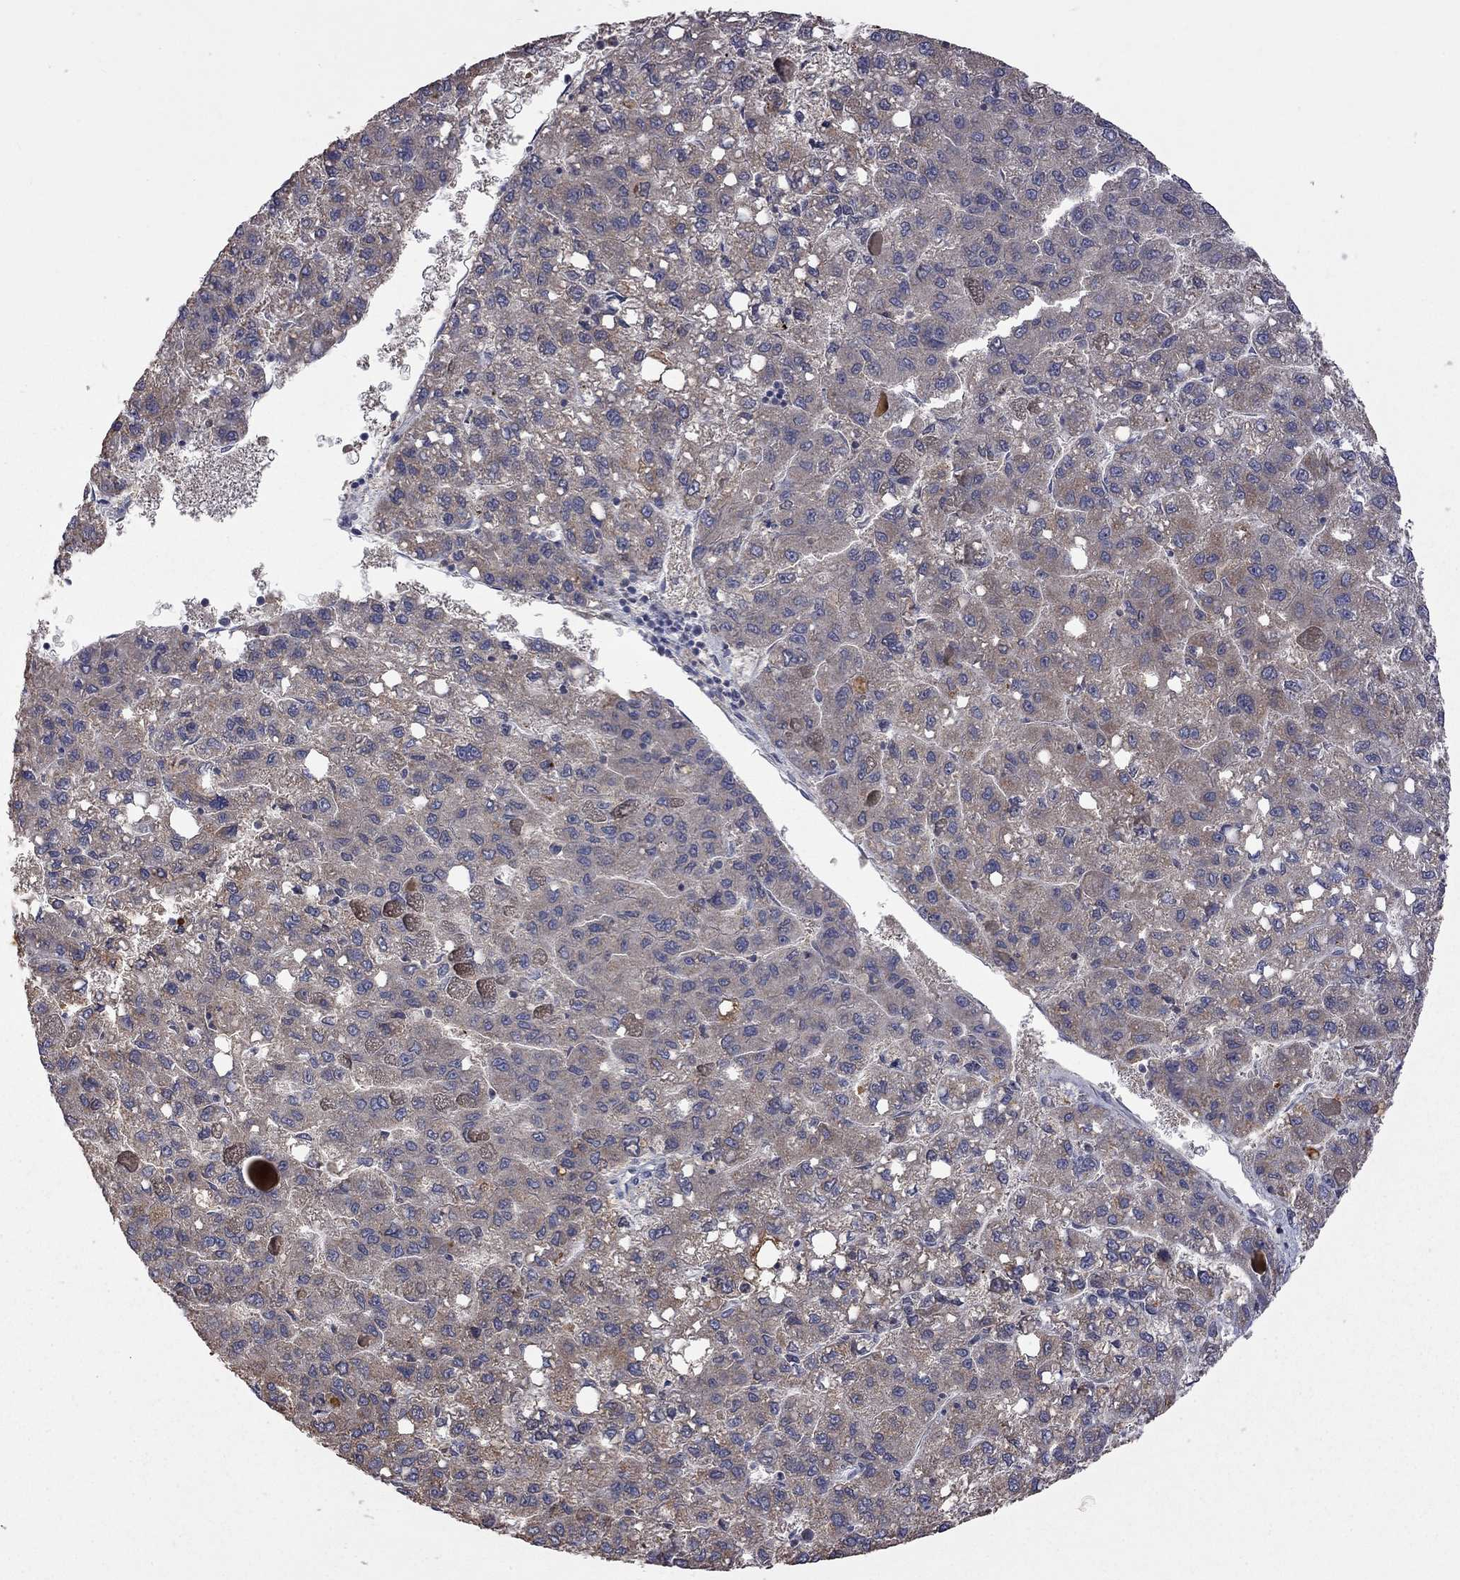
{"staining": {"intensity": "weak", "quantity": ">75%", "location": "cytoplasmic/membranous"}, "tissue": "liver cancer", "cell_type": "Tumor cells", "image_type": "cancer", "snomed": [{"axis": "morphology", "description": "Carcinoma, Hepatocellular, NOS"}, {"axis": "topography", "description": "Liver"}], "caption": "Liver cancer (hepatocellular carcinoma) tissue demonstrates weak cytoplasmic/membranous positivity in approximately >75% of tumor cells, visualized by immunohistochemistry. (DAB (3,3'-diaminobenzidine) = brown stain, brightfield microscopy at high magnification).", "gene": "HTR6", "patient": {"sex": "female", "age": 82}}